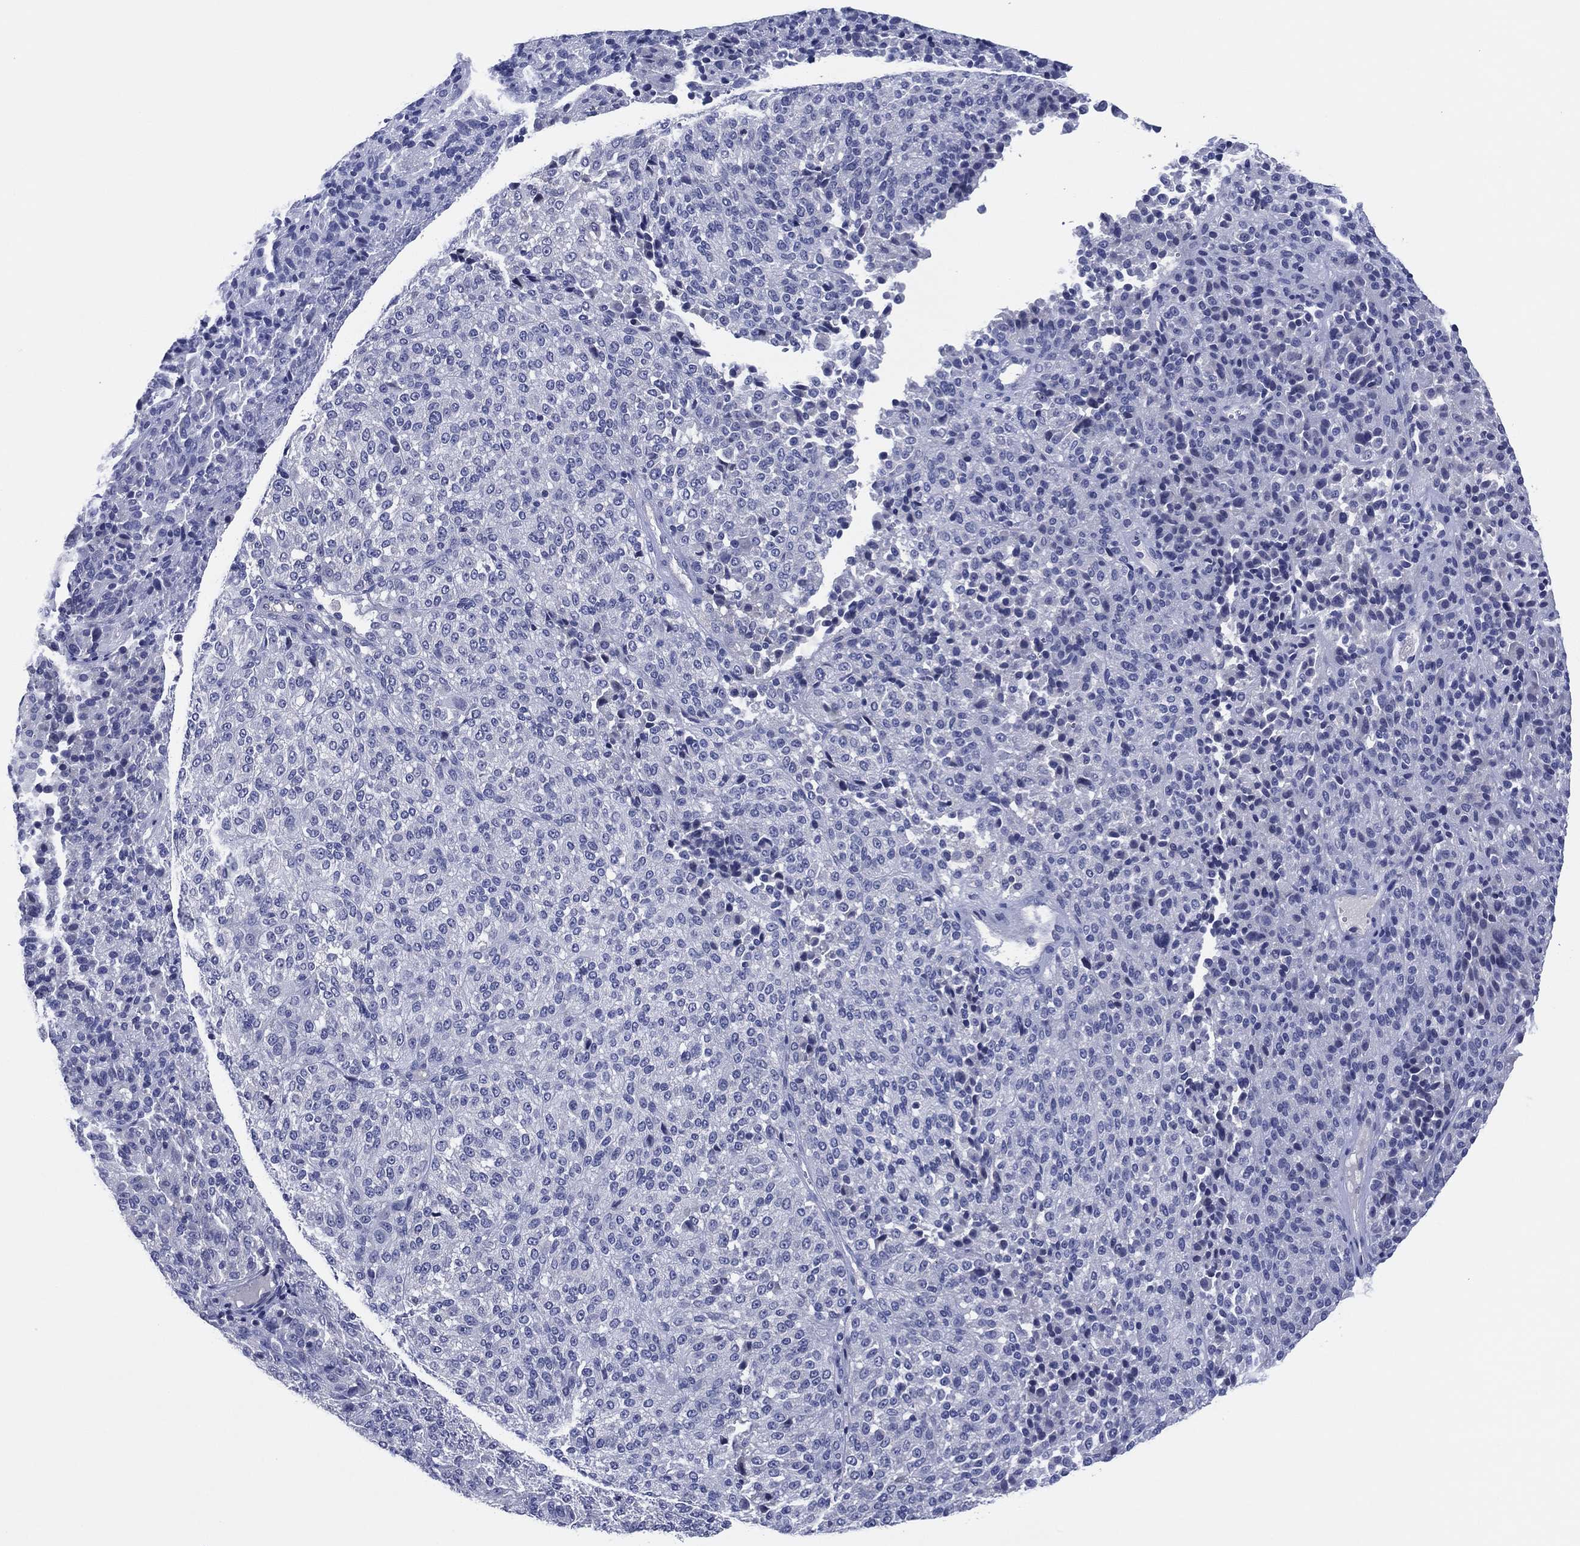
{"staining": {"intensity": "negative", "quantity": "none", "location": "none"}, "tissue": "melanoma", "cell_type": "Tumor cells", "image_type": "cancer", "snomed": [{"axis": "morphology", "description": "Malignant melanoma, Metastatic site"}, {"axis": "topography", "description": "Brain"}], "caption": "Melanoma was stained to show a protein in brown. There is no significant staining in tumor cells.", "gene": "TRIM31", "patient": {"sex": "female", "age": 56}}